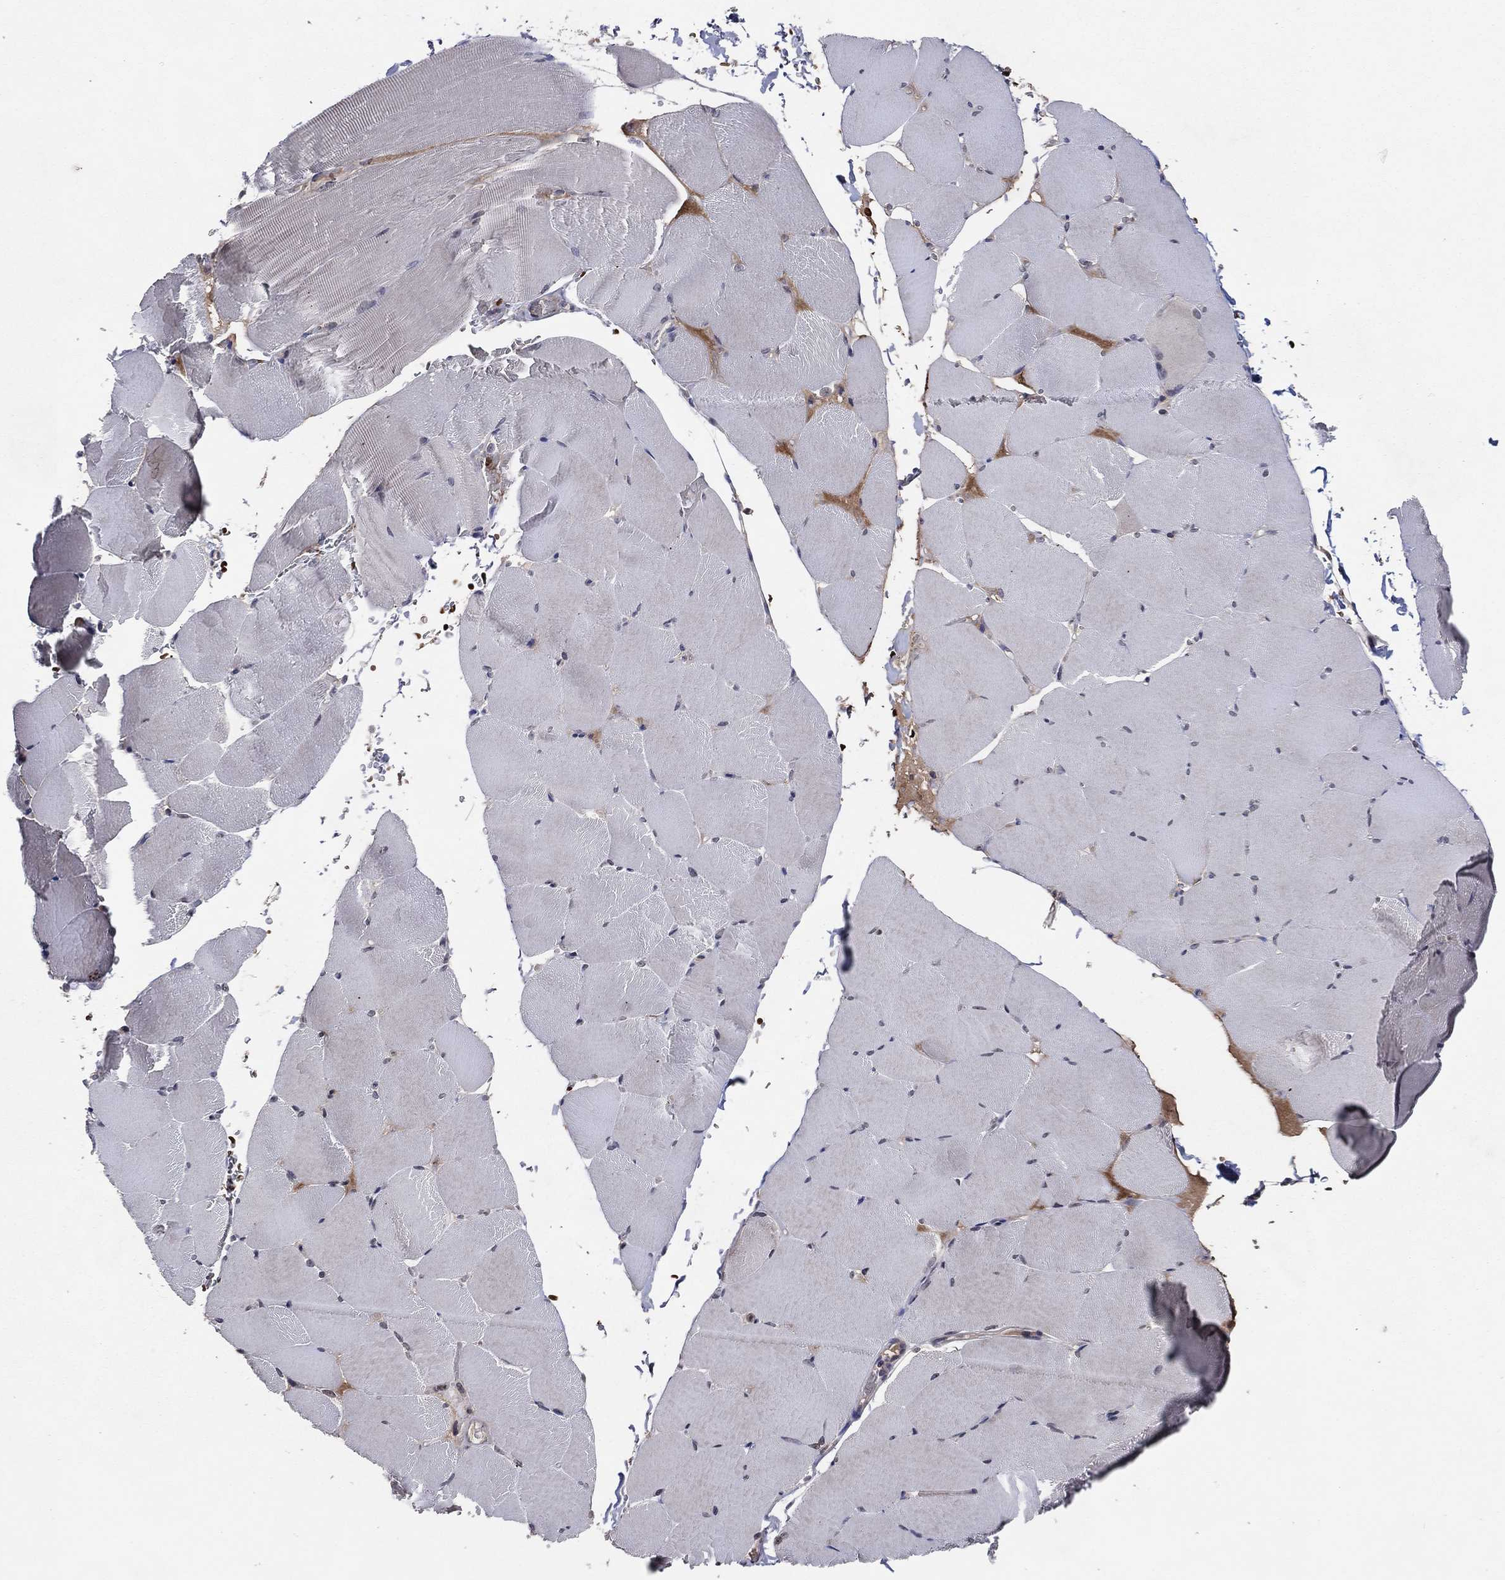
{"staining": {"intensity": "negative", "quantity": "none", "location": "none"}, "tissue": "skeletal muscle", "cell_type": "Myocytes", "image_type": "normal", "snomed": [{"axis": "morphology", "description": "Normal tissue, NOS"}, {"axis": "topography", "description": "Skeletal muscle"}], "caption": "Normal skeletal muscle was stained to show a protein in brown. There is no significant positivity in myocytes. Nuclei are stained in blue.", "gene": "DNAH7", "patient": {"sex": "female", "age": 37}}